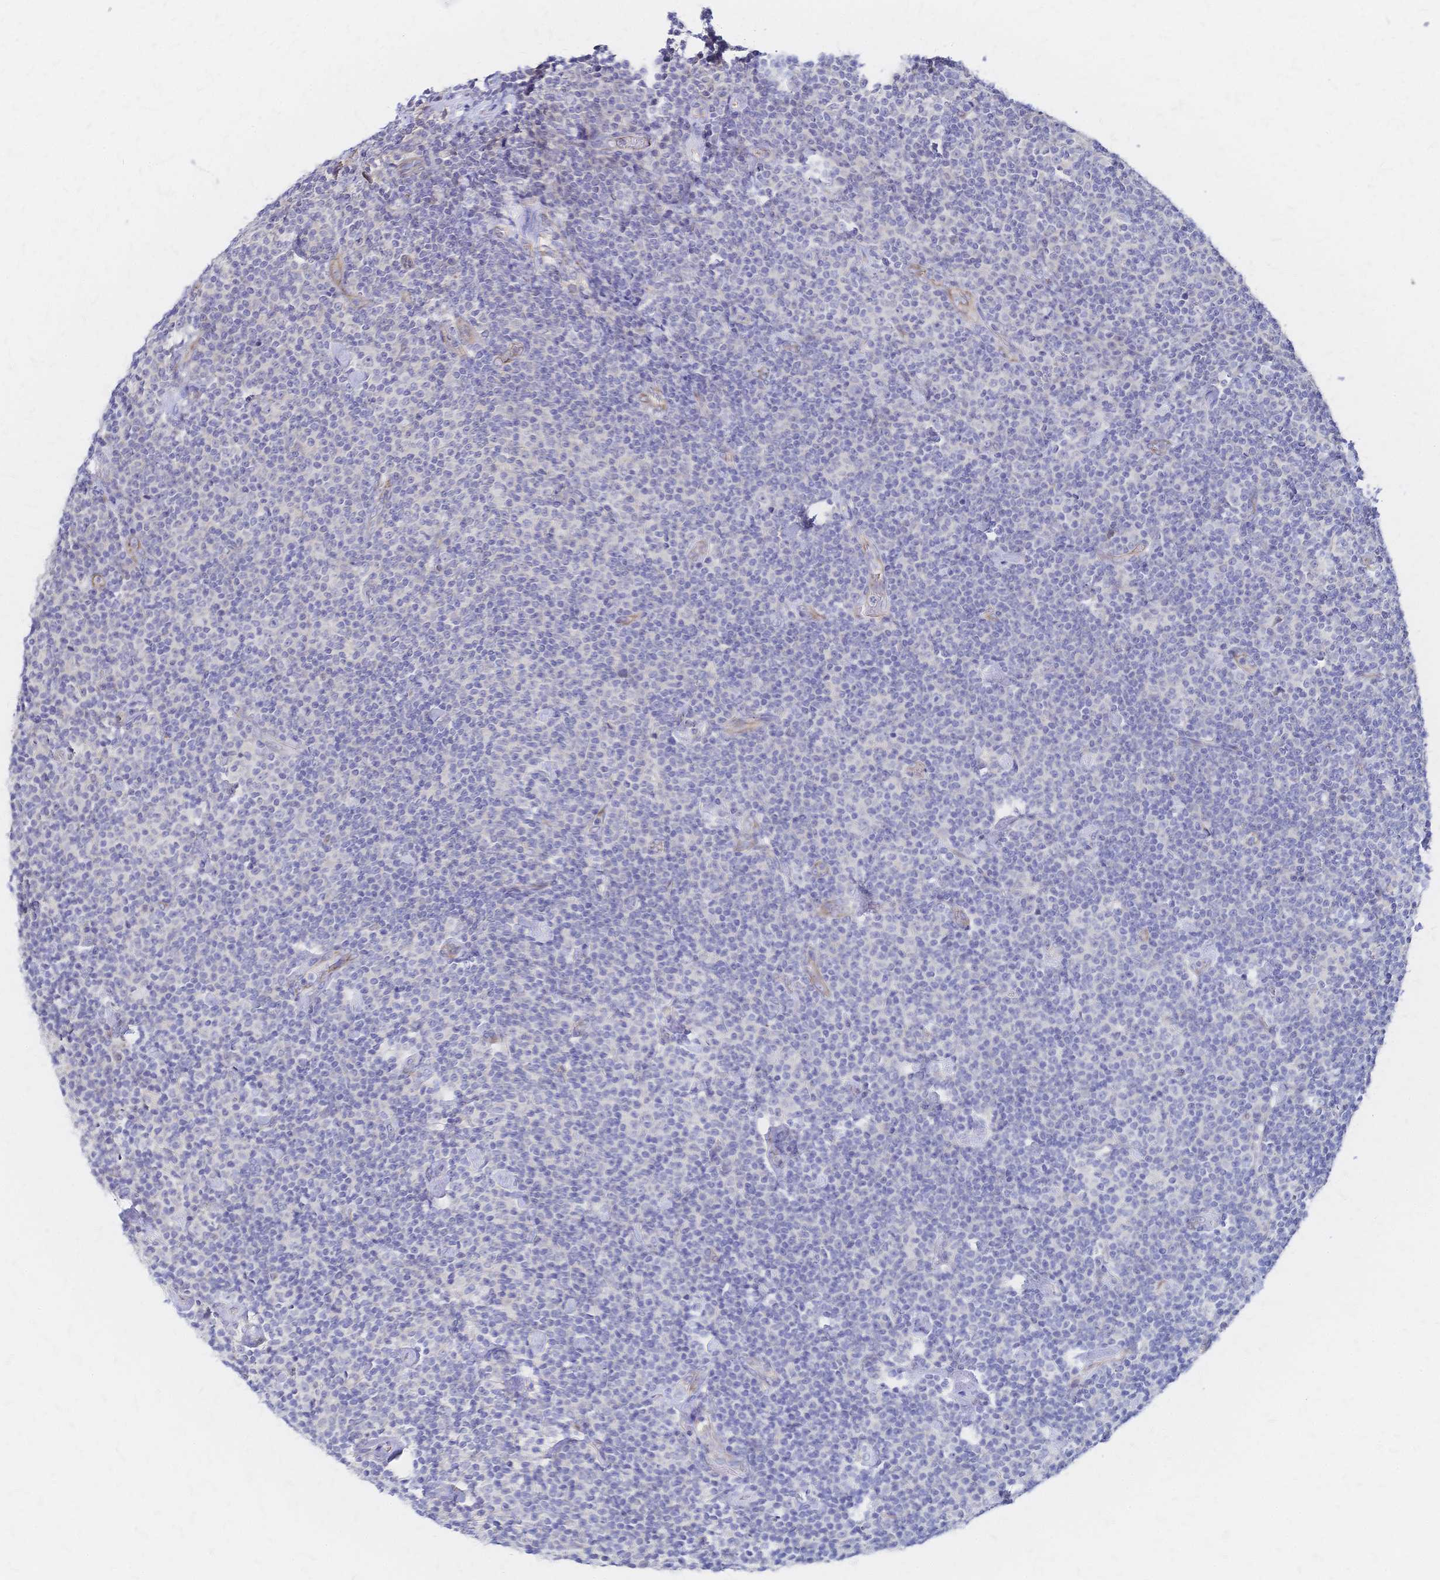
{"staining": {"intensity": "negative", "quantity": "none", "location": "none"}, "tissue": "lymphoma", "cell_type": "Tumor cells", "image_type": "cancer", "snomed": [{"axis": "morphology", "description": "Malignant lymphoma, non-Hodgkin's type, Low grade"}, {"axis": "topography", "description": "Lymph node"}], "caption": "High power microscopy histopathology image of an immunohistochemistry (IHC) image of lymphoma, revealing no significant staining in tumor cells. (Brightfield microscopy of DAB (3,3'-diaminobenzidine) immunohistochemistry (IHC) at high magnification).", "gene": "SLC5A1", "patient": {"sex": "male", "age": 81}}